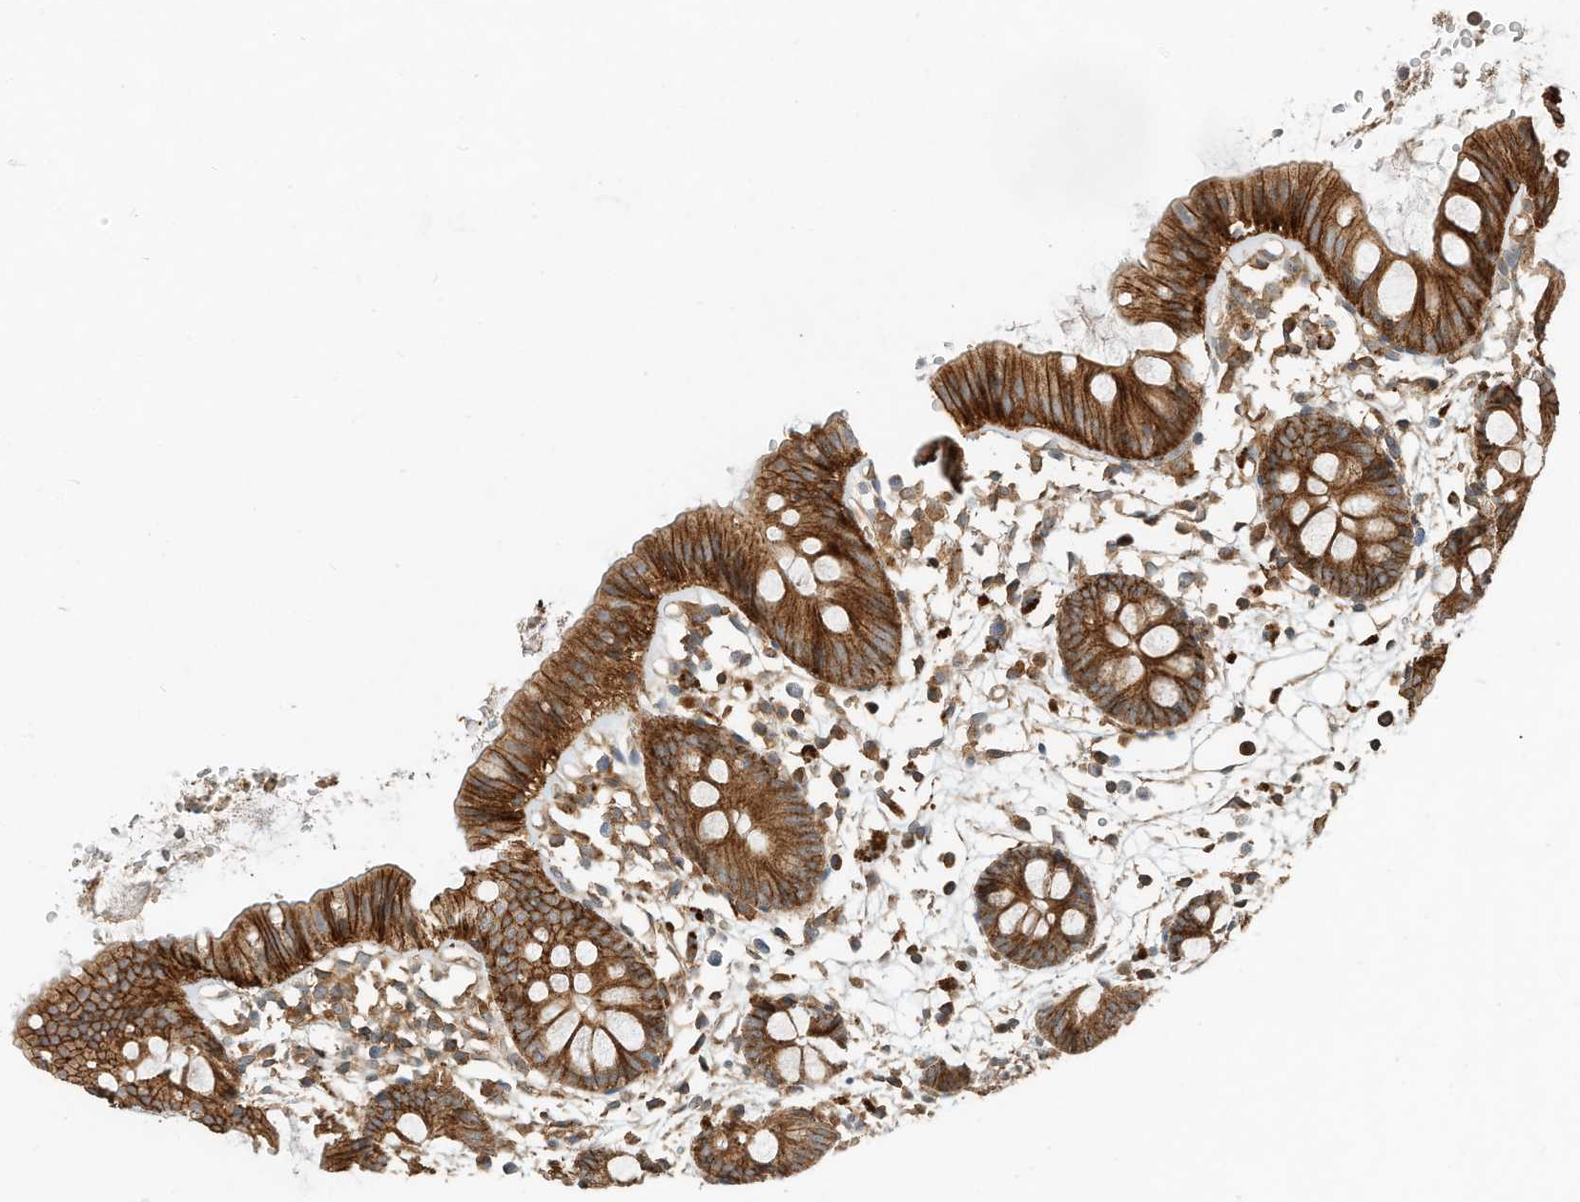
{"staining": {"intensity": "moderate", "quantity": ">75%", "location": "cytoplasmic/membranous"}, "tissue": "colon", "cell_type": "Endothelial cells", "image_type": "normal", "snomed": [{"axis": "morphology", "description": "Normal tissue, NOS"}, {"axis": "topography", "description": "Colon"}], "caption": "Colon stained with DAB IHC exhibits medium levels of moderate cytoplasmic/membranous staining in about >75% of endothelial cells.", "gene": "CPAMD8", "patient": {"sex": "male", "age": 56}}